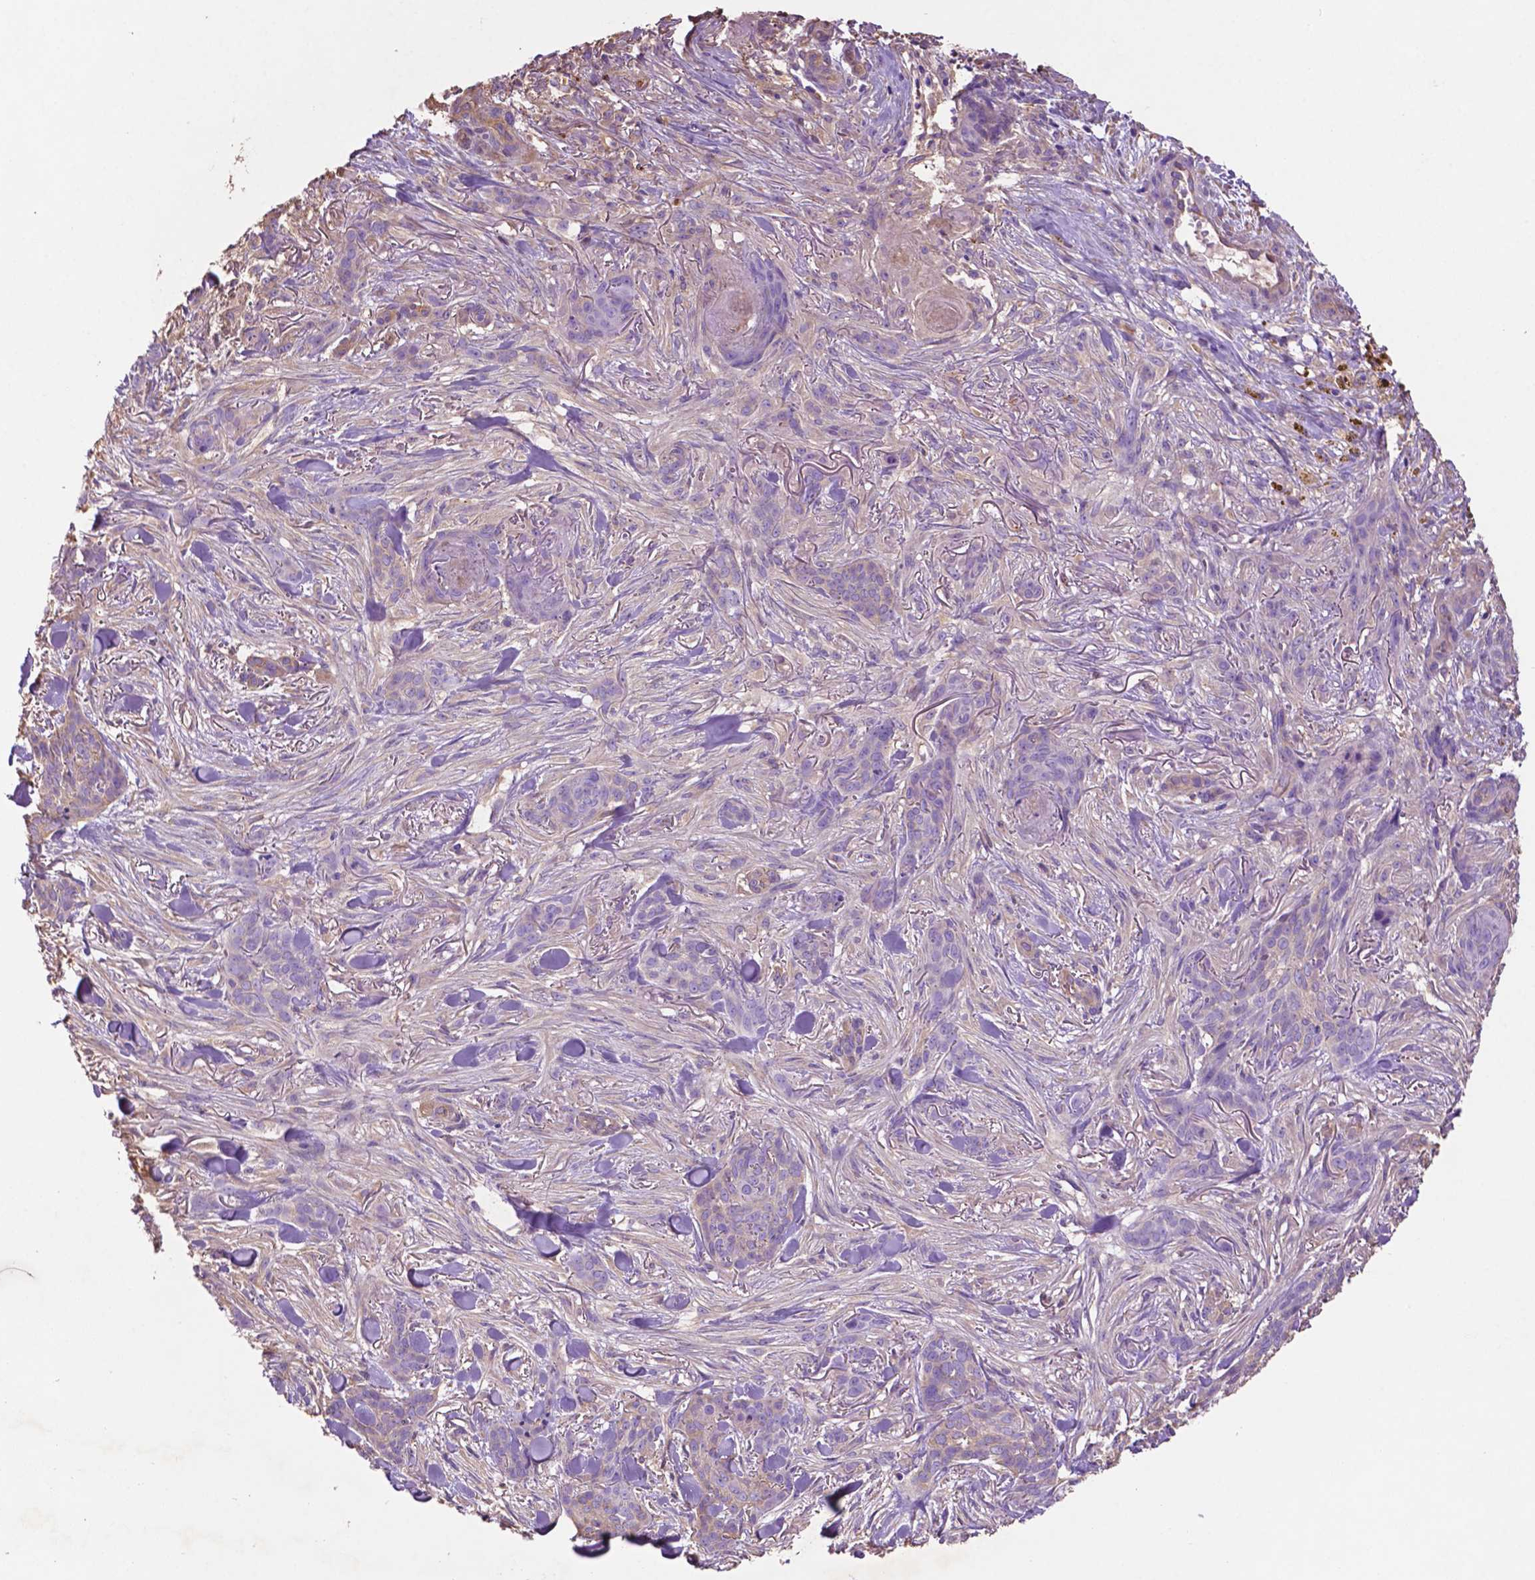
{"staining": {"intensity": "weak", "quantity": "<25%", "location": "cytoplasmic/membranous"}, "tissue": "skin cancer", "cell_type": "Tumor cells", "image_type": "cancer", "snomed": [{"axis": "morphology", "description": "Basal cell carcinoma"}, {"axis": "topography", "description": "Skin"}], "caption": "DAB immunohistochemical staining of basal cell carcinoma (skin) reveals no significant staining in tumor cells. Nuclei are stained in blue.", "gene": "GDPD5", "patient": {"sex": "female", "age": 61}}